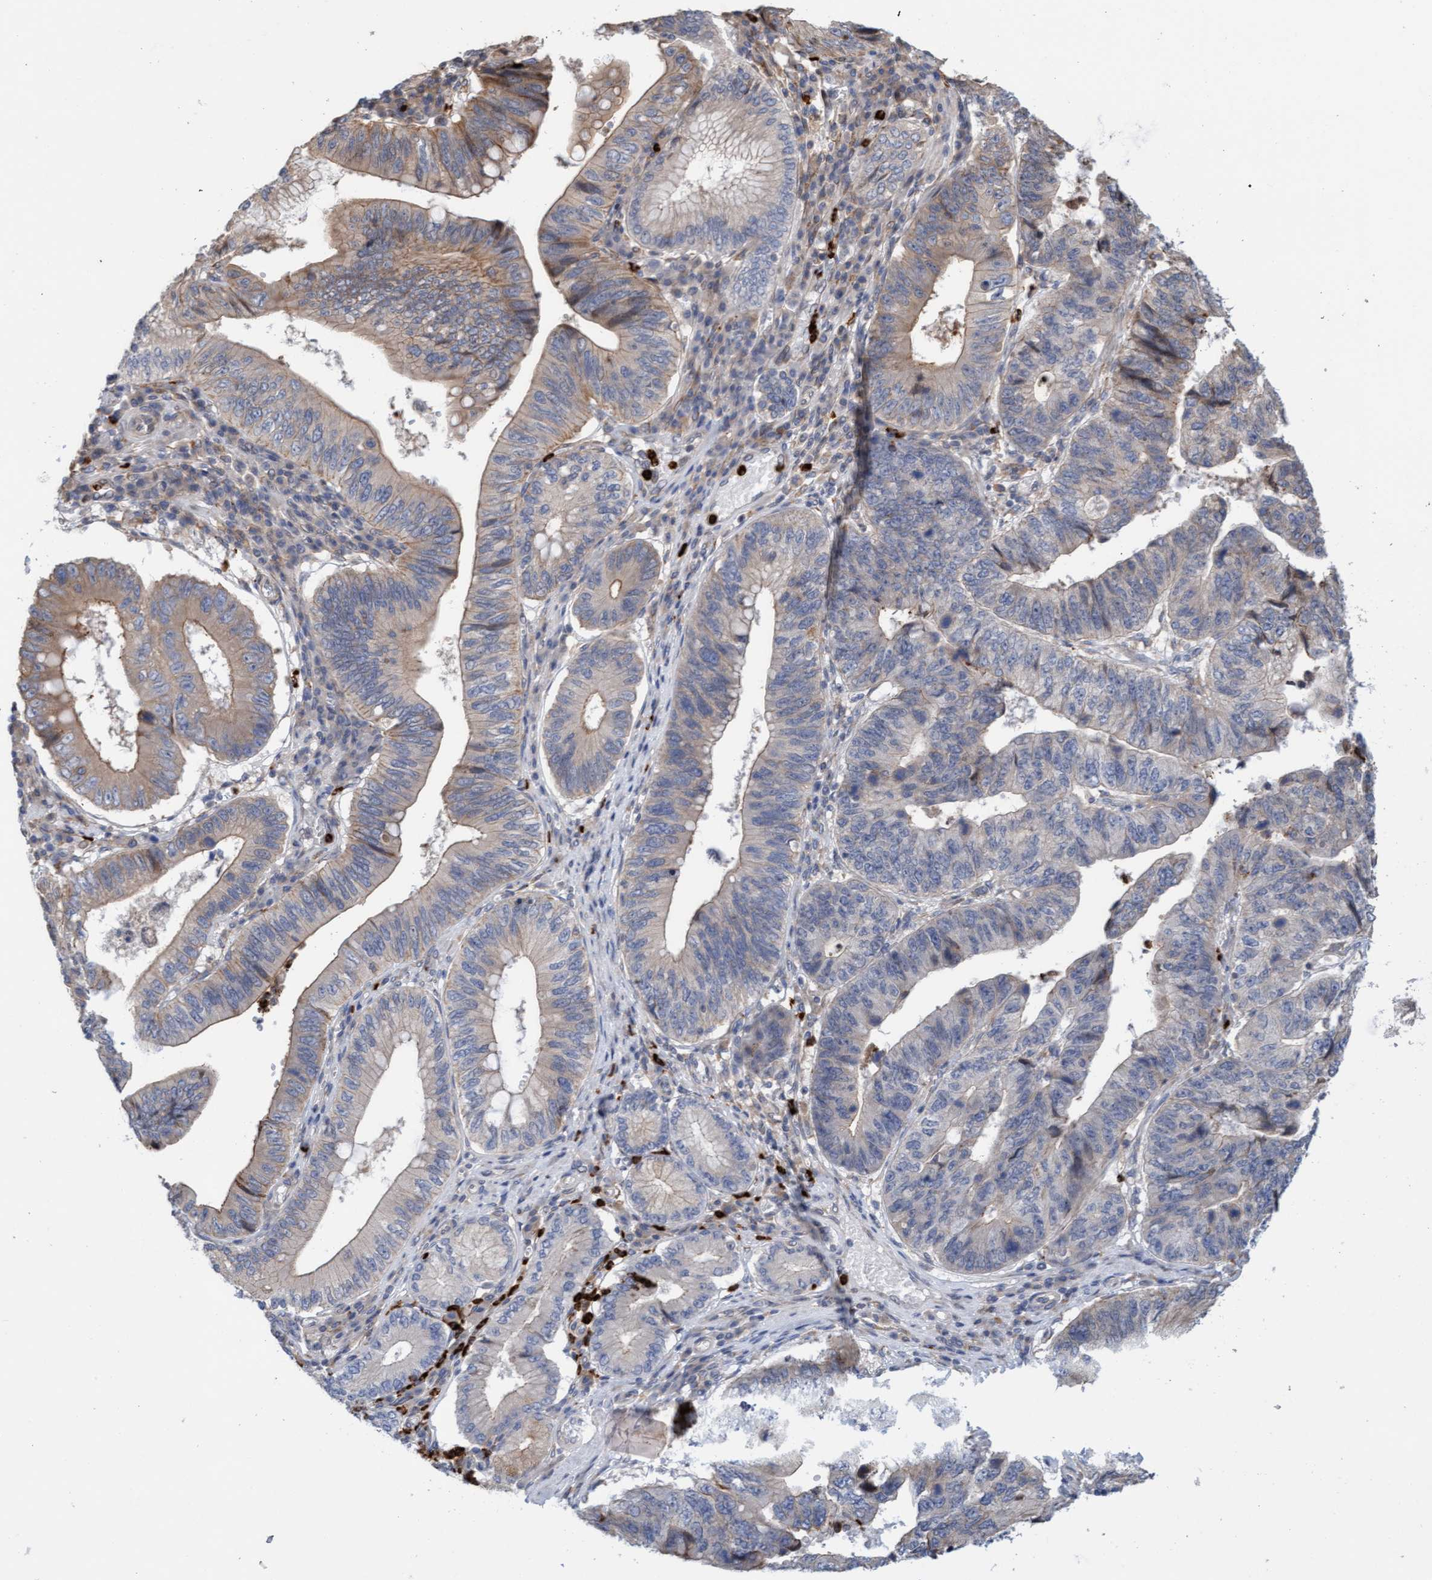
{"staining": {"intensity": "weak", "quantity": "25%-75%", "location": "cytoplasmic/membranous"}, "tissue": "stomach cancer", "cell_type": "Tumor cells", "image_type": "cancer", "snomed": [{"axis": "morphology", "description": "Adenocarcinoma, NOS"}, {"axis": "topography", "description": "Stomach"}], "caption": "A low amount of weak cytoplasmic/membranous staining is appreciated in about 25%-75% of tumor cells in adenocarcinoma (stomach) tissue.", "gene": "MMP8", "patient": {"sex": "male", "age": 59}}